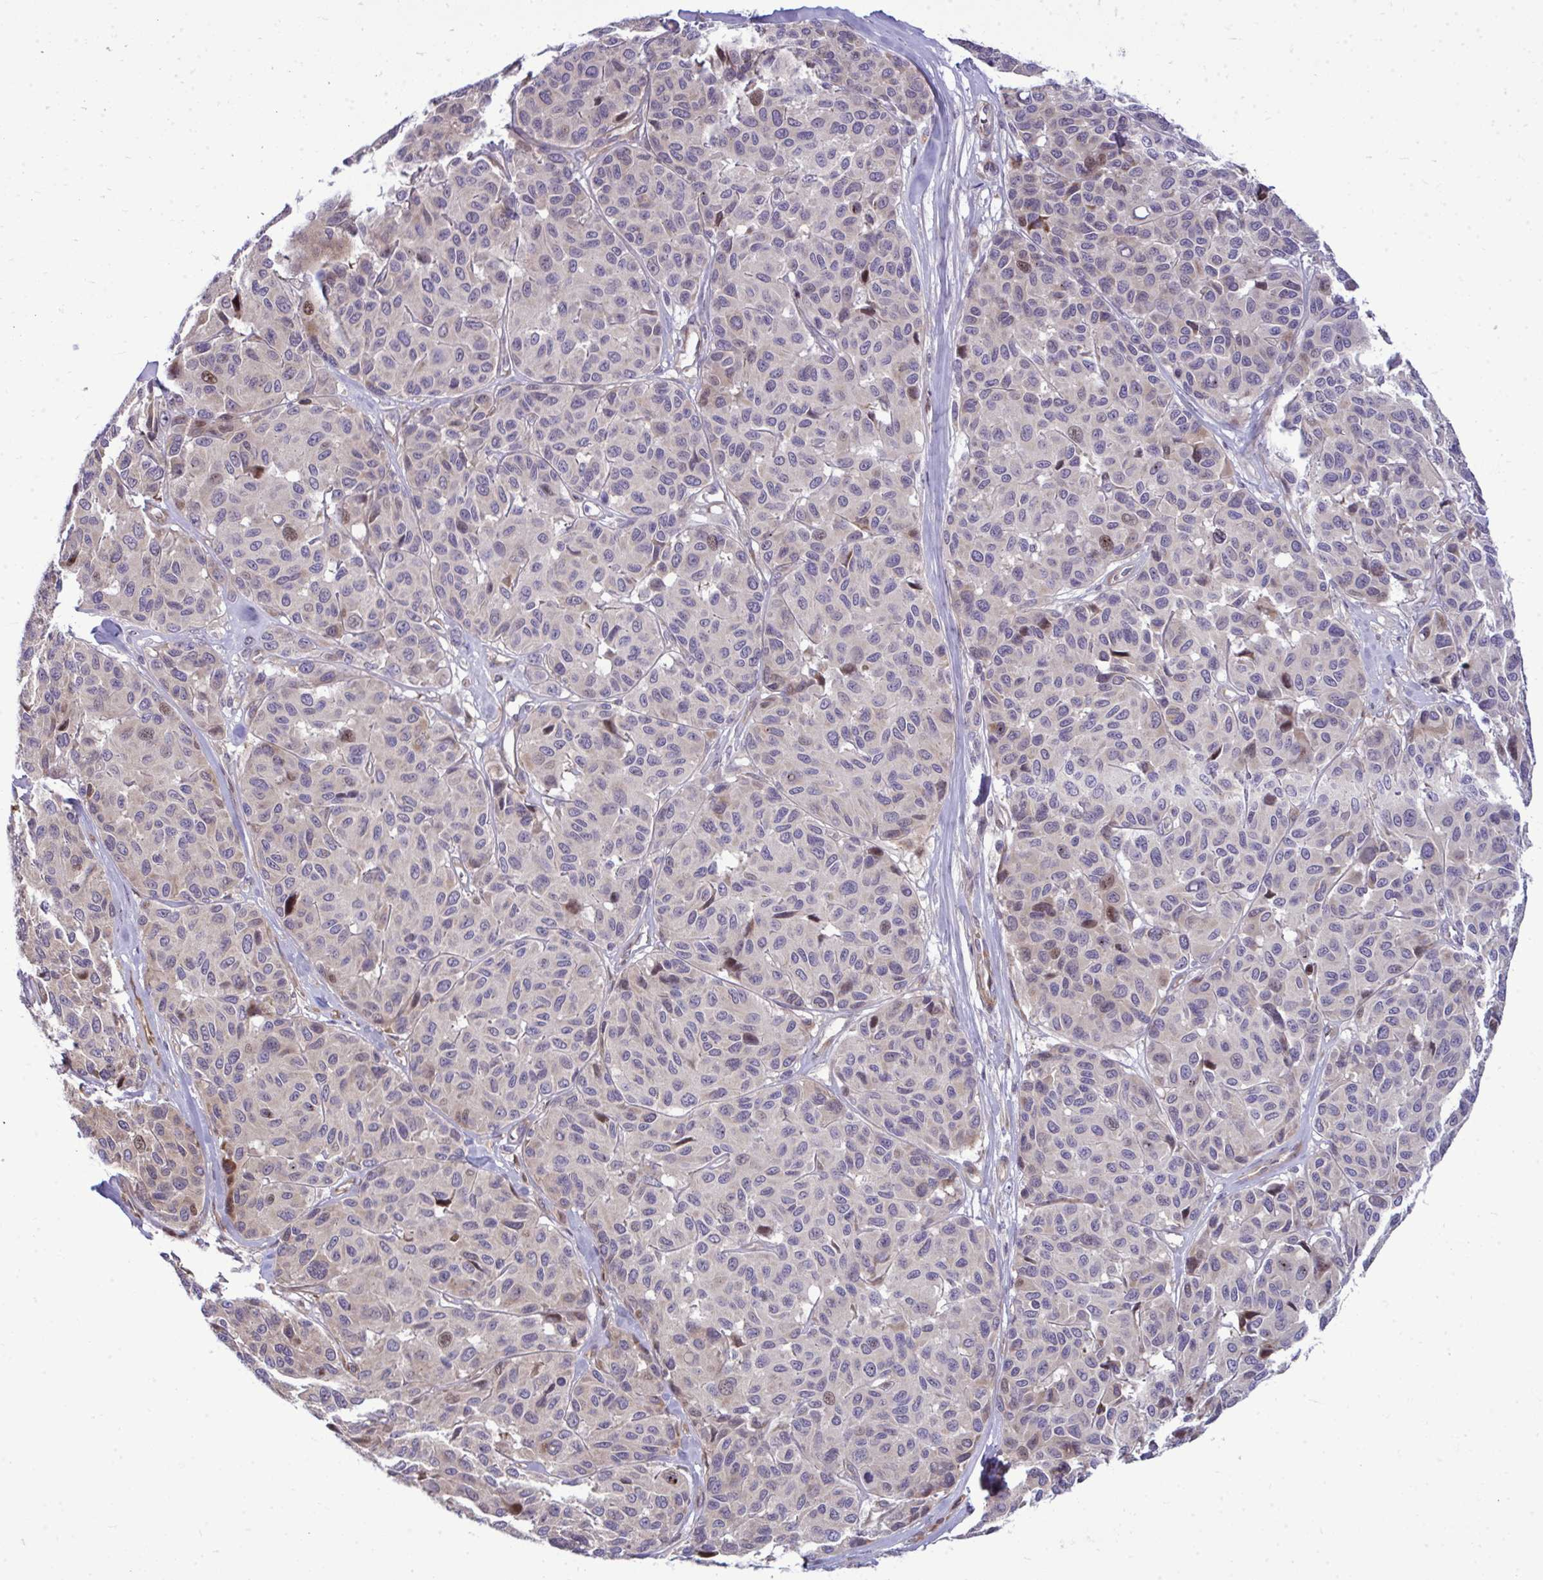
{"staining": {"intensity": "moderate", "quantity": "<25%", "location": "cytoplasmic/membranous,nuclear"}, "tissue": "melanoma", "cell_type": "Tumor cells", "image_type": "cancer", "snomed": [{"axis": "morphology", "description": "Malignant melanoma, NOS"}, {"axis": "topography", "description": "Skin"}], "caption": "A histopathology image of human malignant melanoma stained for a protein displays moderate cytoplasmic/membranous and nuclear brown staining in tumor cells. (DAB (3,3'-diaminobenzidine) = brown stain, brightfield microscopy at high magnification).", "gene": "ZSCAN9", "patient": {"sex": "female", "age": 66}}